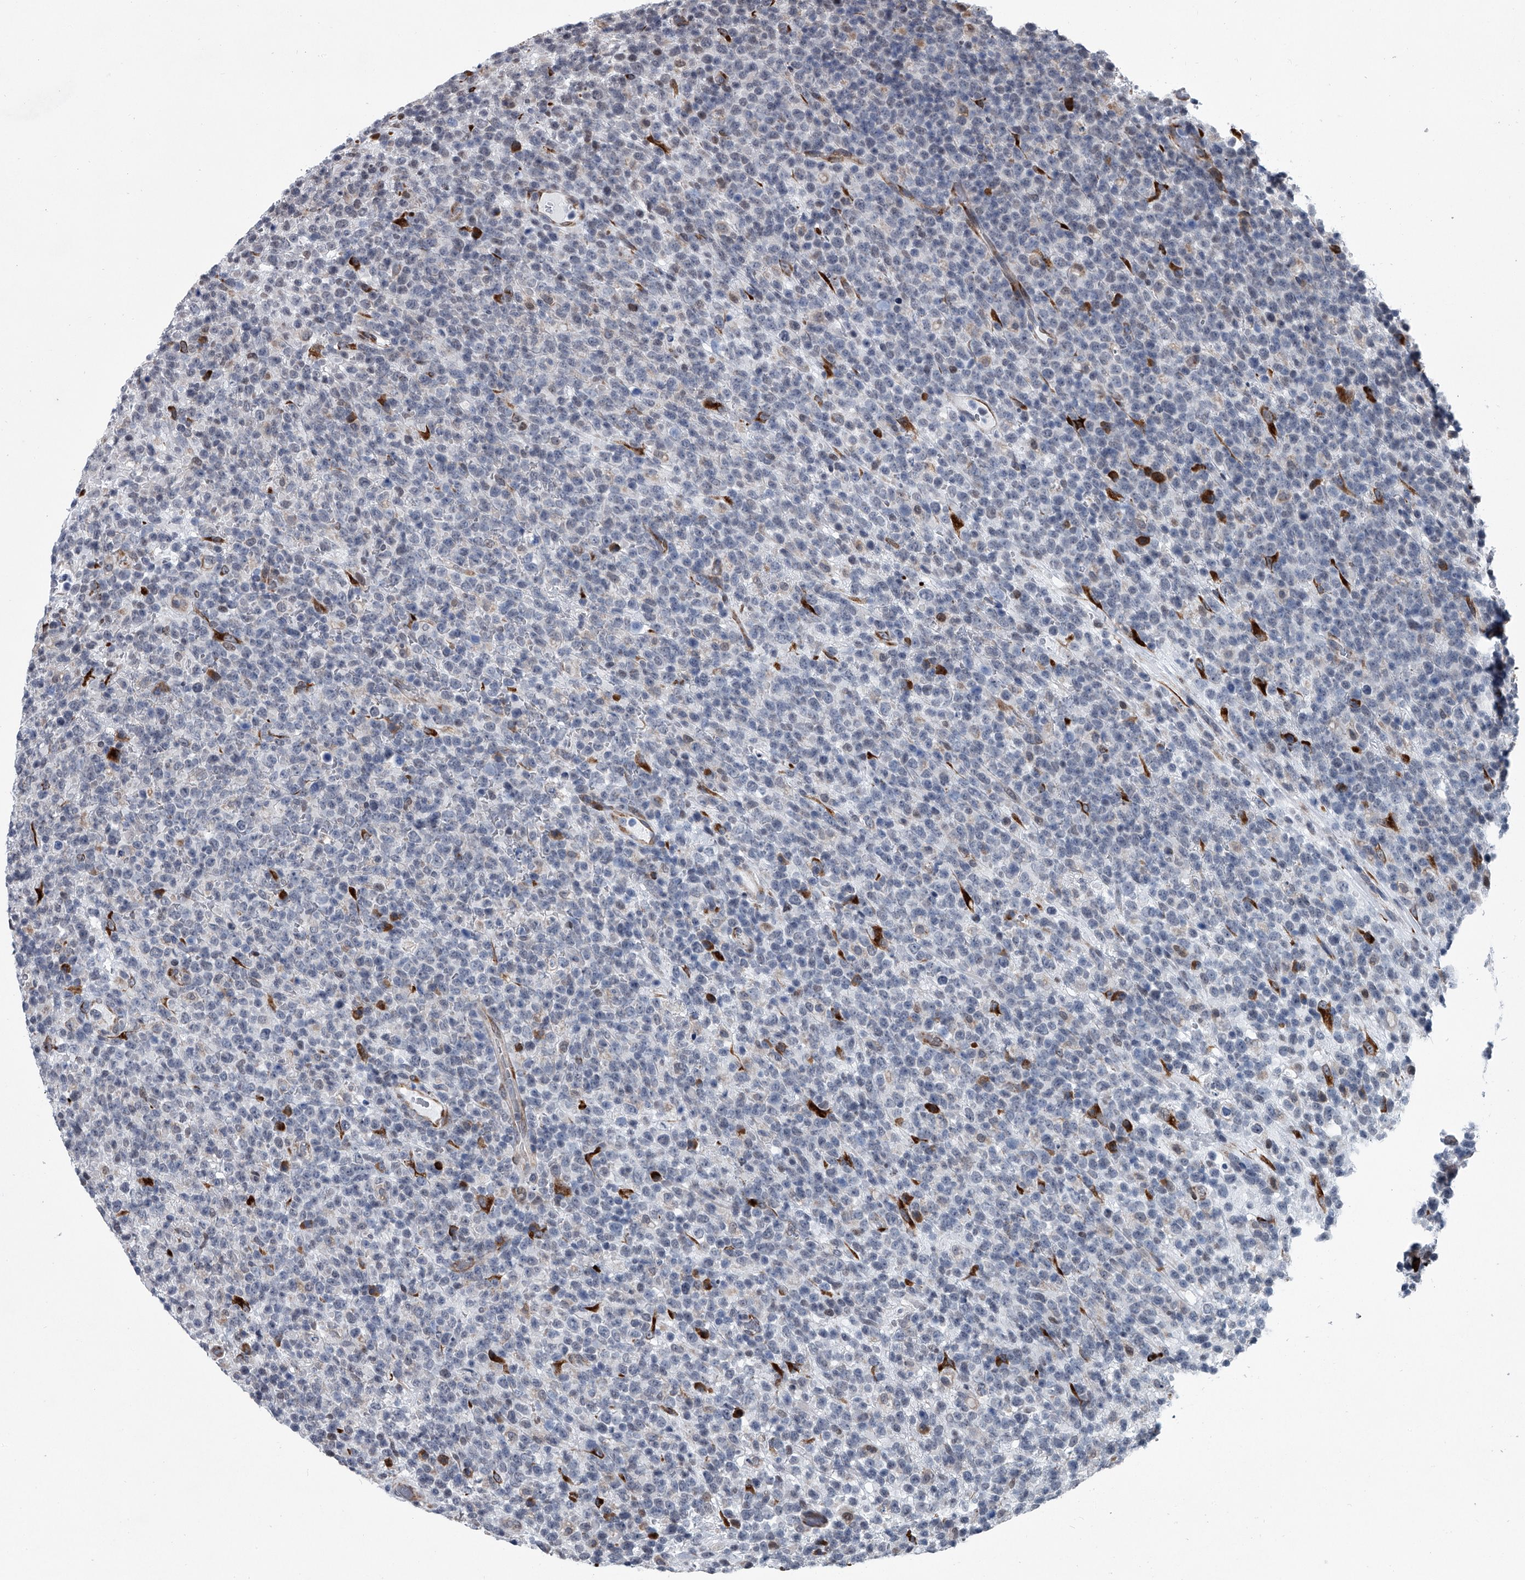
{"staining": {"intensity": "negative", "quantity": "none", "location": "none"}, "tissue": "lymphoma", "cell_type": "Tumor cells", "image_type": "cancer", "snomed": [{"axis": "morphology", "description": "Malignant lymphoma, non-Hodgkin's type, High grade"}, {"axis": "topography", "description": "Colon"}], "caption": "Lymphoma was stained to show a protein in brown. There is no significant staining in tumor cells.", "gene": "PPP2R5D", "patient": {"sex": "female", "age": 53}}